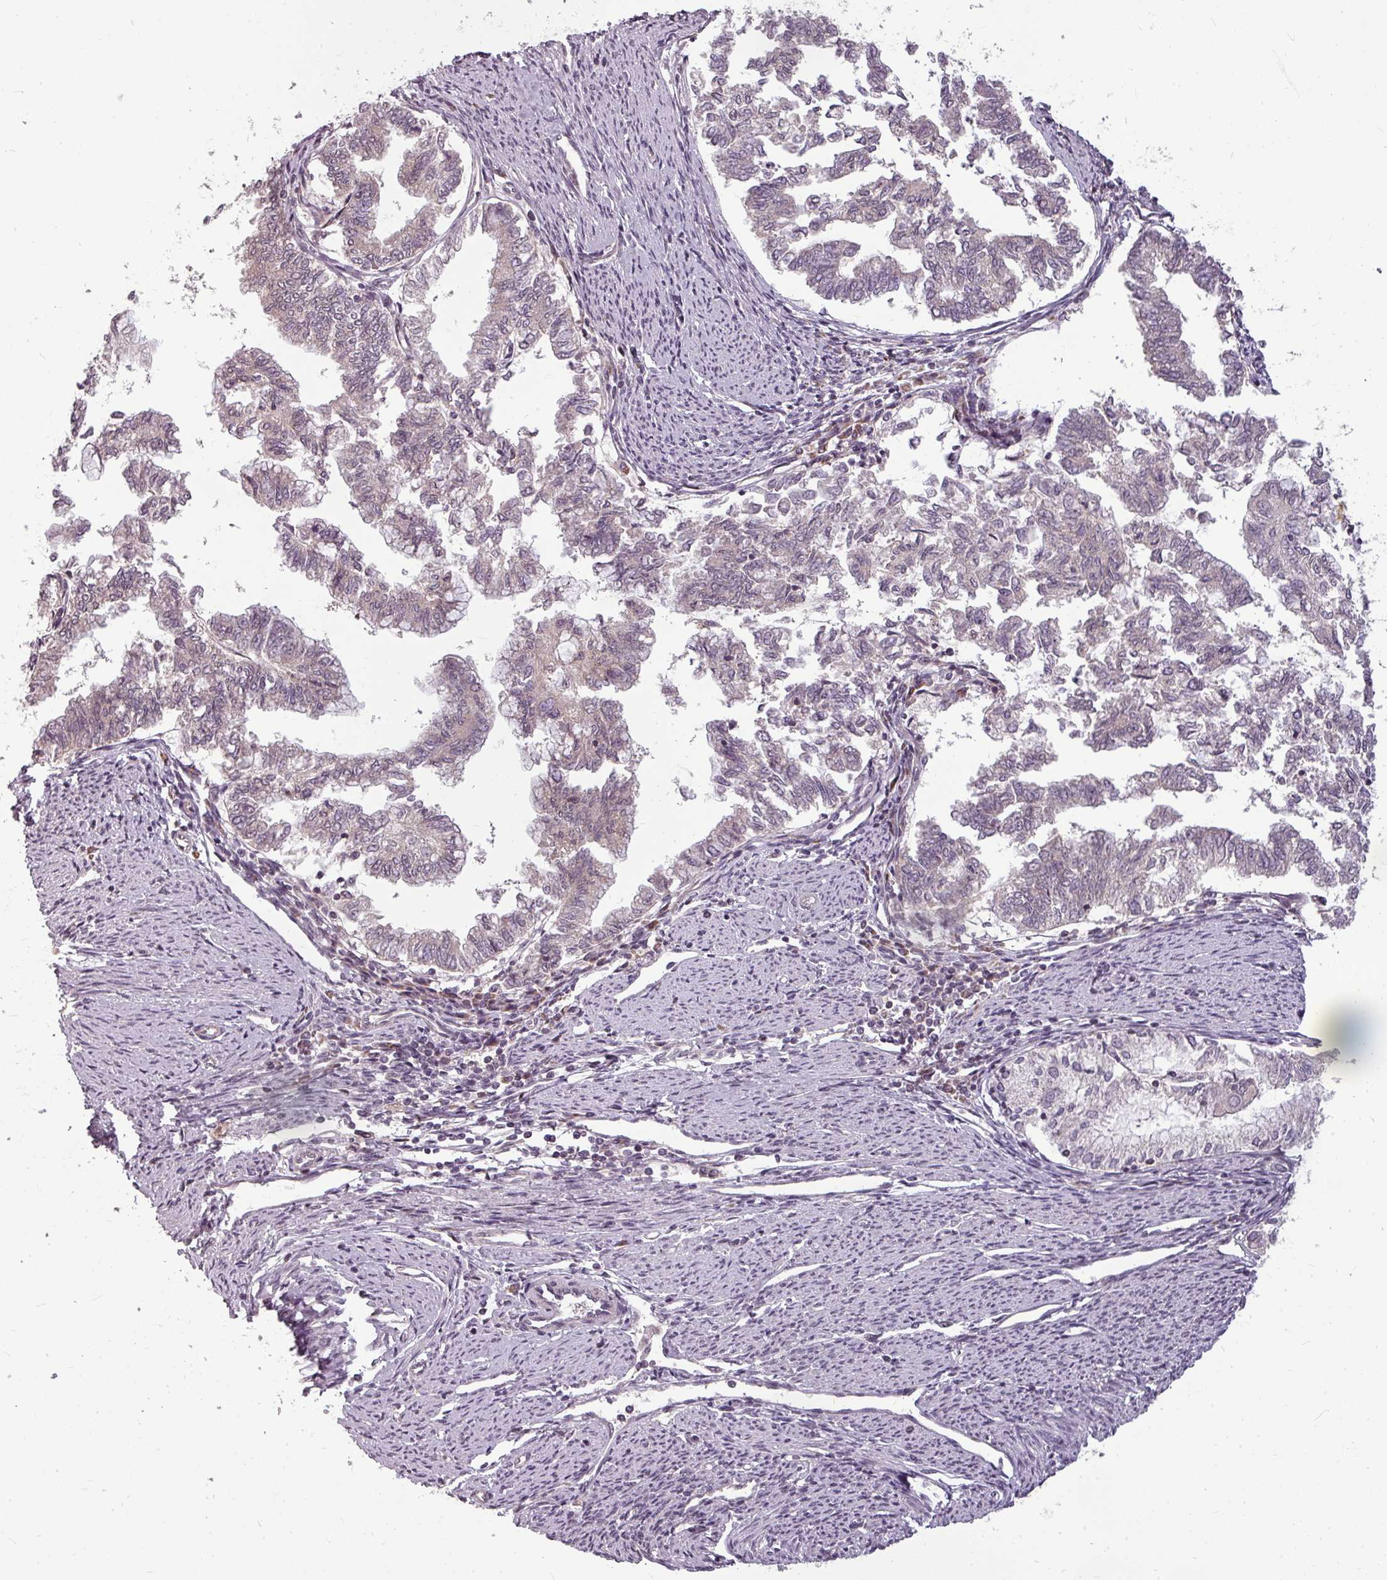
{"staining": {"intensity": "weak", "quantity": "<25%", "location": "cytoplasmic/membranous"}, "tissue": "endometrial cancer", "cell_type": "Tumor cells", "image_type": "cancer", "snomed": [{"axis": "morphology", "description": "Adenocarcinoma, NOS"}, {"axis": "topography", "description": "Endometrium"}], "caption": "Immunohistochemistry of human endometrial adenocarcinoma demonstrates no staining in tumor cells.", "gene": "CLIC1", "patient": {"sex": "female", "age": 79}}